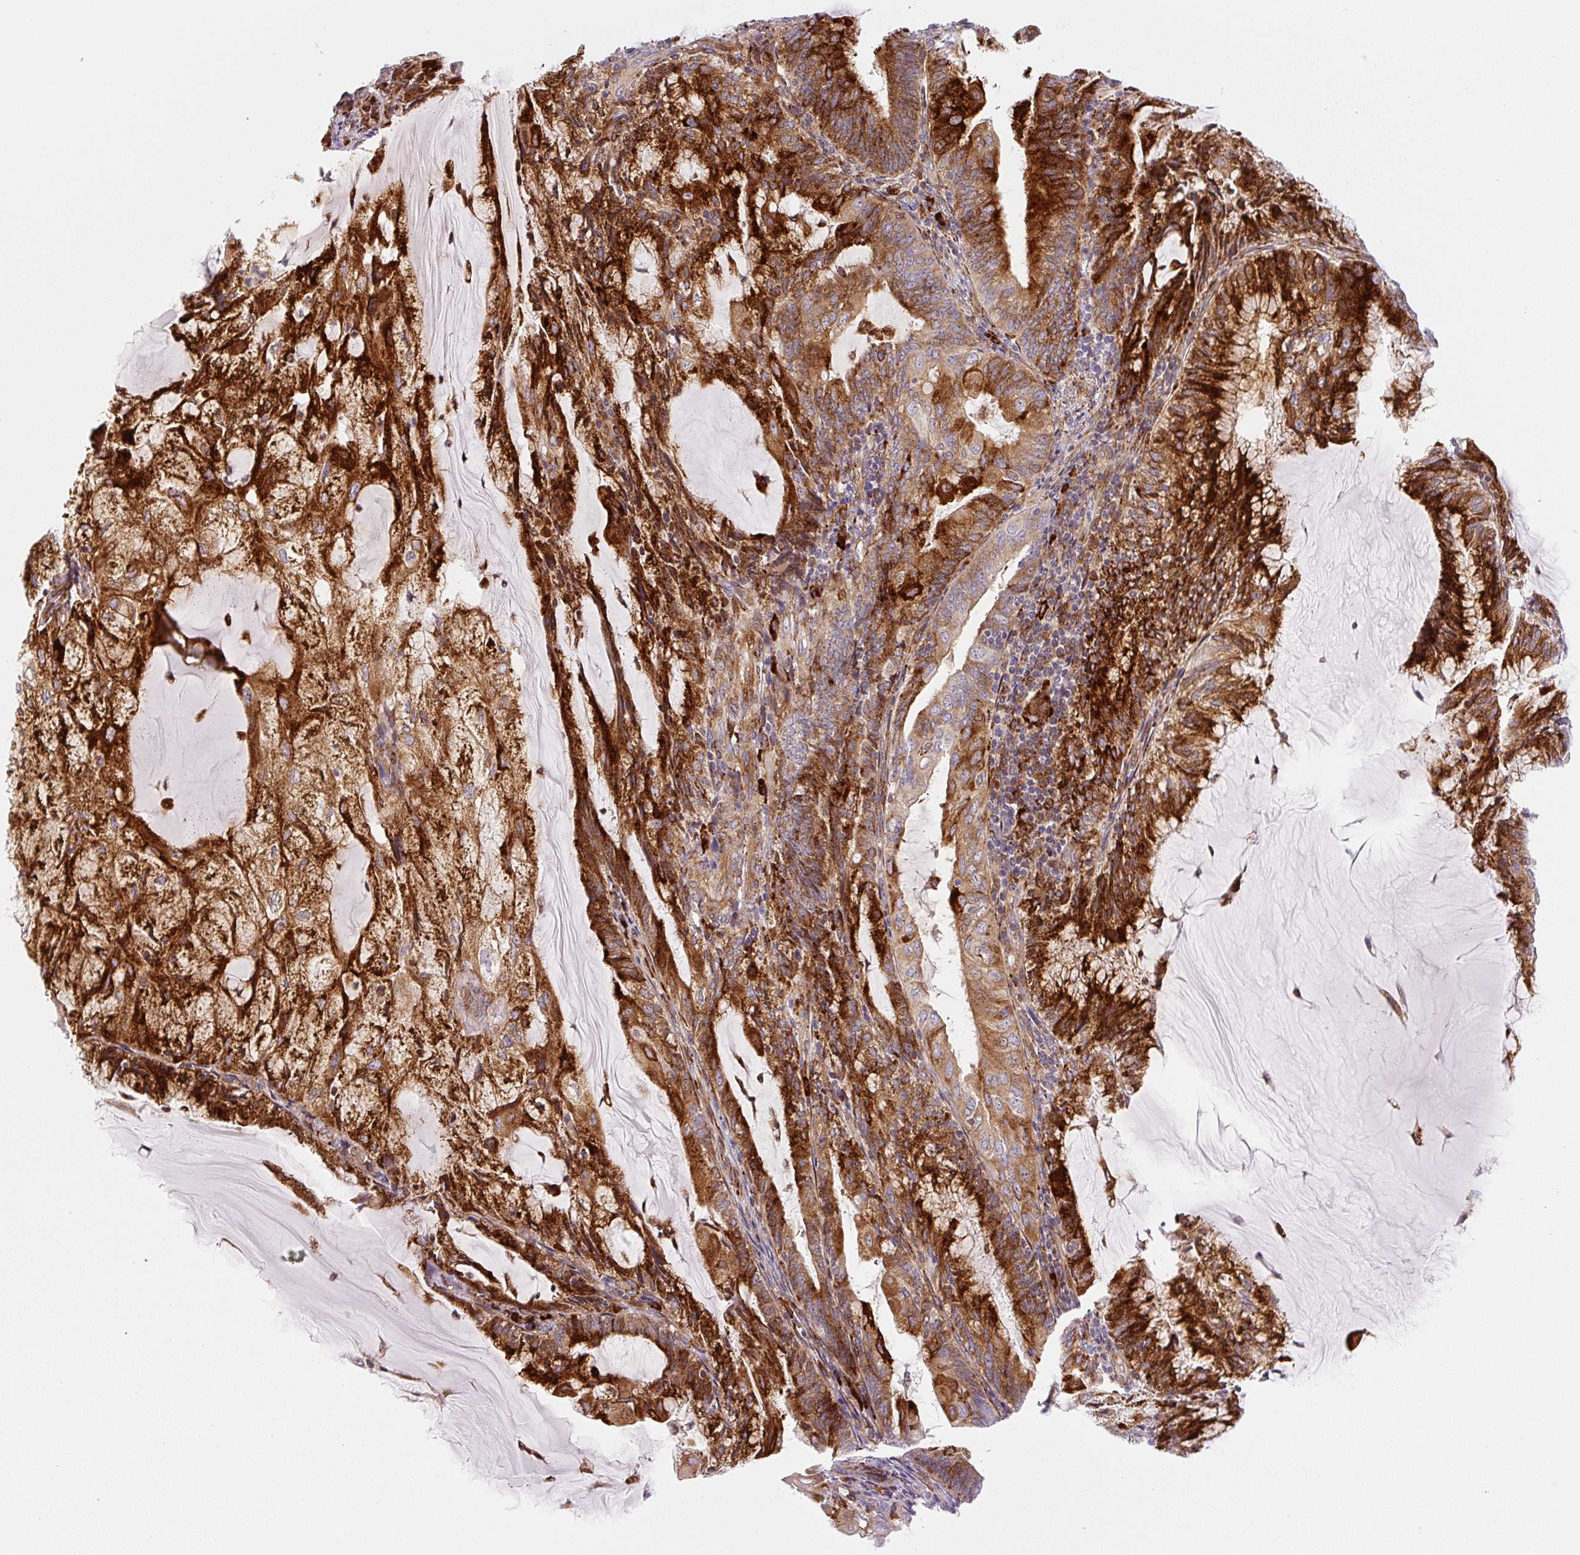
{"staining": {"intensity": "strong", "quantity": ">75%", "location": "cytoplasmic/membranous"}, "tissue": "endometrial cancer", "cell_type": "Tumor cells", "image_type": "cancer", "snomed": [{"axis": "morphology", "description": "Adenocarcinoma, NOS"}, {"axis": "topography", "description": "Endometrium"}], "caption": "High-magnification brightfield microscopy of endometrial adenocarcinoma stained with DAB (3,3'-diaminobenzidine) (brown) and counterstained with hematoxylin (blue). tumor cells exhibit strong cytoplasmic/membranous expression is appreciated in about>75% of cells. (Brightfield microscopy of DAB IHC at high magnification).", "gene": "DISP3", "patient": {"sex": "female", "age": 81}}